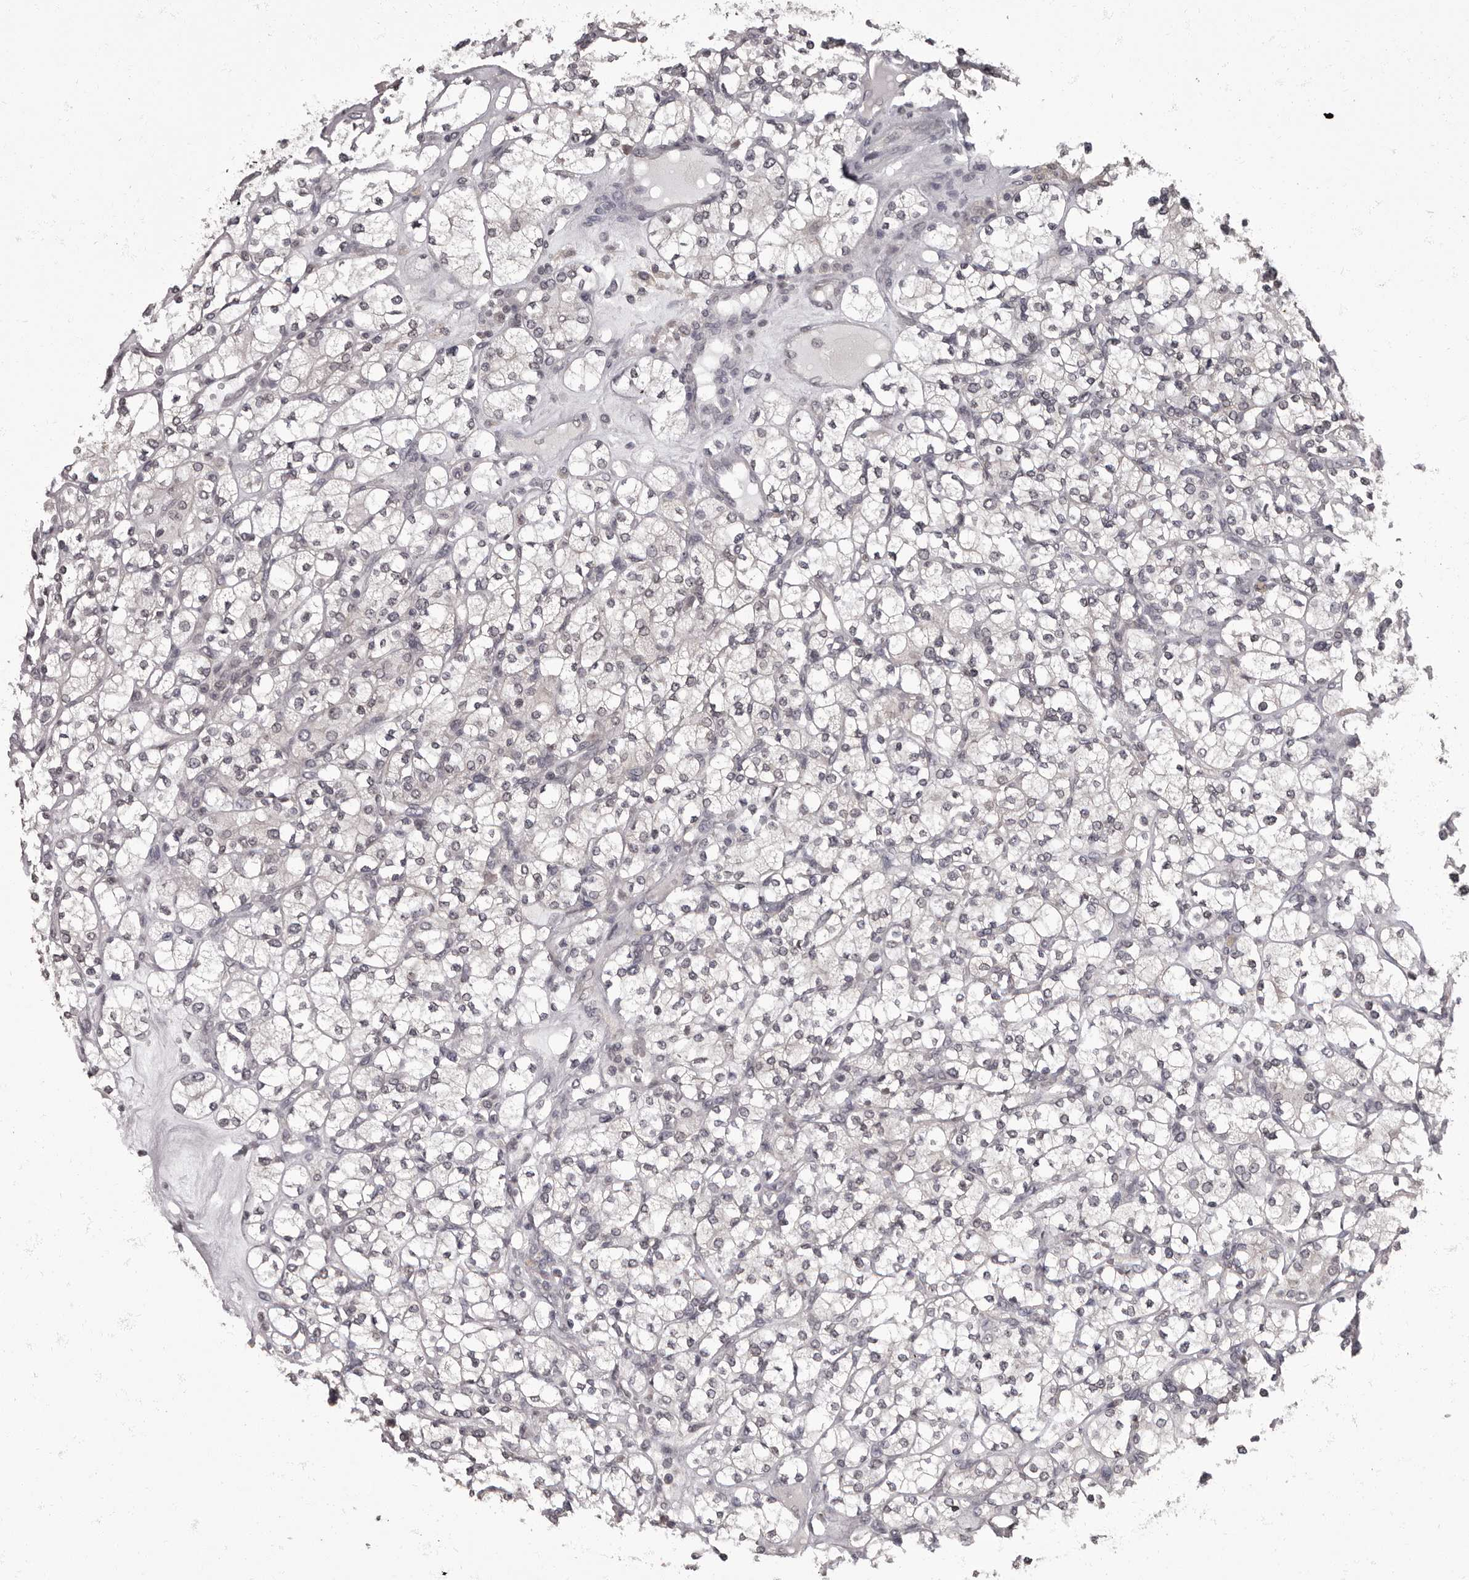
{"staining": {"intensity": "negative", "quantity": "none", "location": "none"}, "tissue": "renal cancer", "cell_type": "Tumor cells", "image_type": "cancer", "snomed": [{"axis": "morphology", "description": "Adenocarcinoma, NOS"}, {"axis": "topography", "description": "Kidney"}], "caption": "A histopathology image of renal cancer stained for a protein reveals no brown staining in tumor cells.", "gene": "C1orf50", "patient": {"sex": "male", "age": 77}}